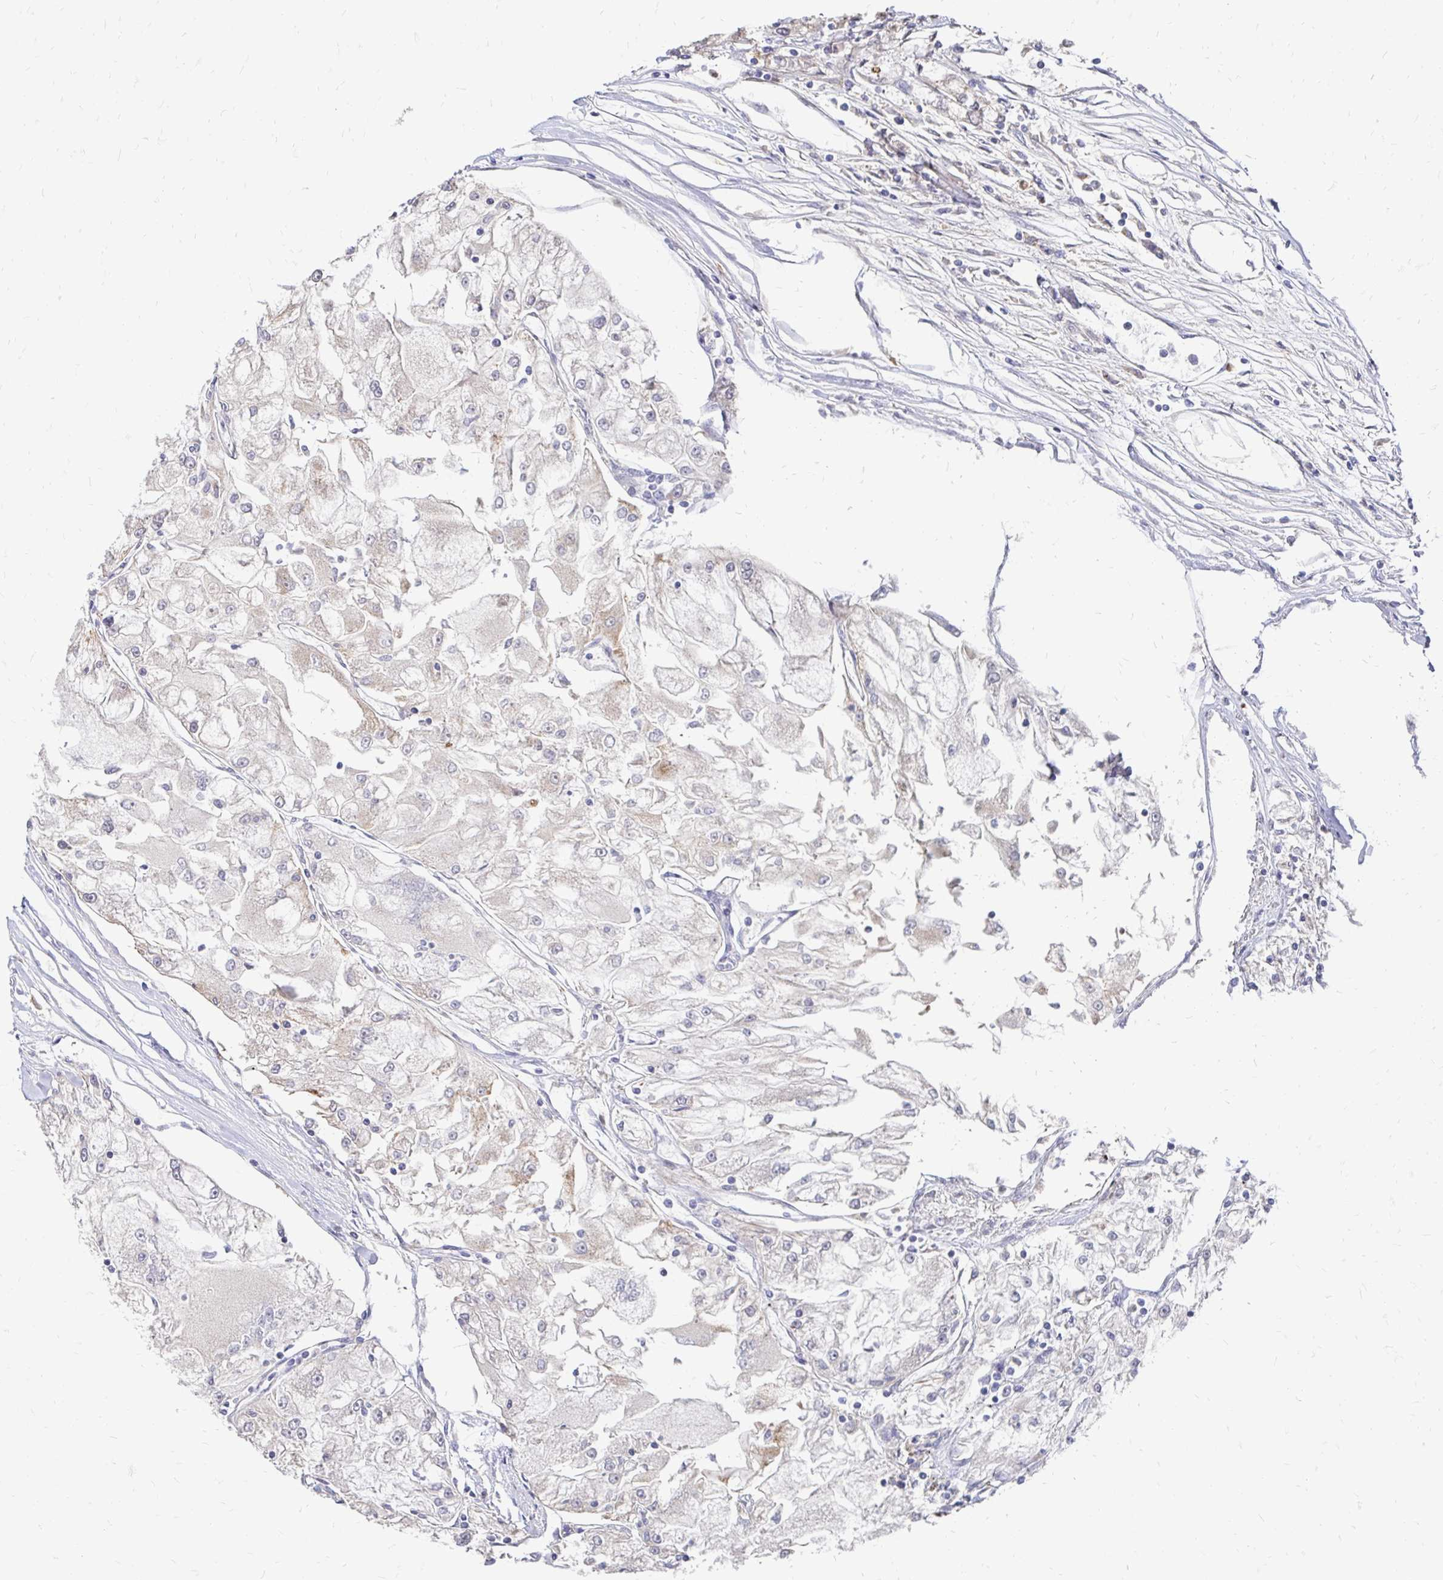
{"staining": {"intensity": "negative", "quantity": "none", "location": "none"}, "tissue": "renal cancer", "cell_type": "Tumor cells", "image_type": "cancer", "snomed": [{"axis": "morphology", "description": "Adenocarcinoma, NOS"}, {"axis": "topography", "description": "Kidney"}], "caption": "The immunohistochemistry histopathology image has no significant staining in tumor cells of adenocarcinoma (renal) tissue.", "gene": "CDKL1", "patient": {"sex": "female", "age": 72}}